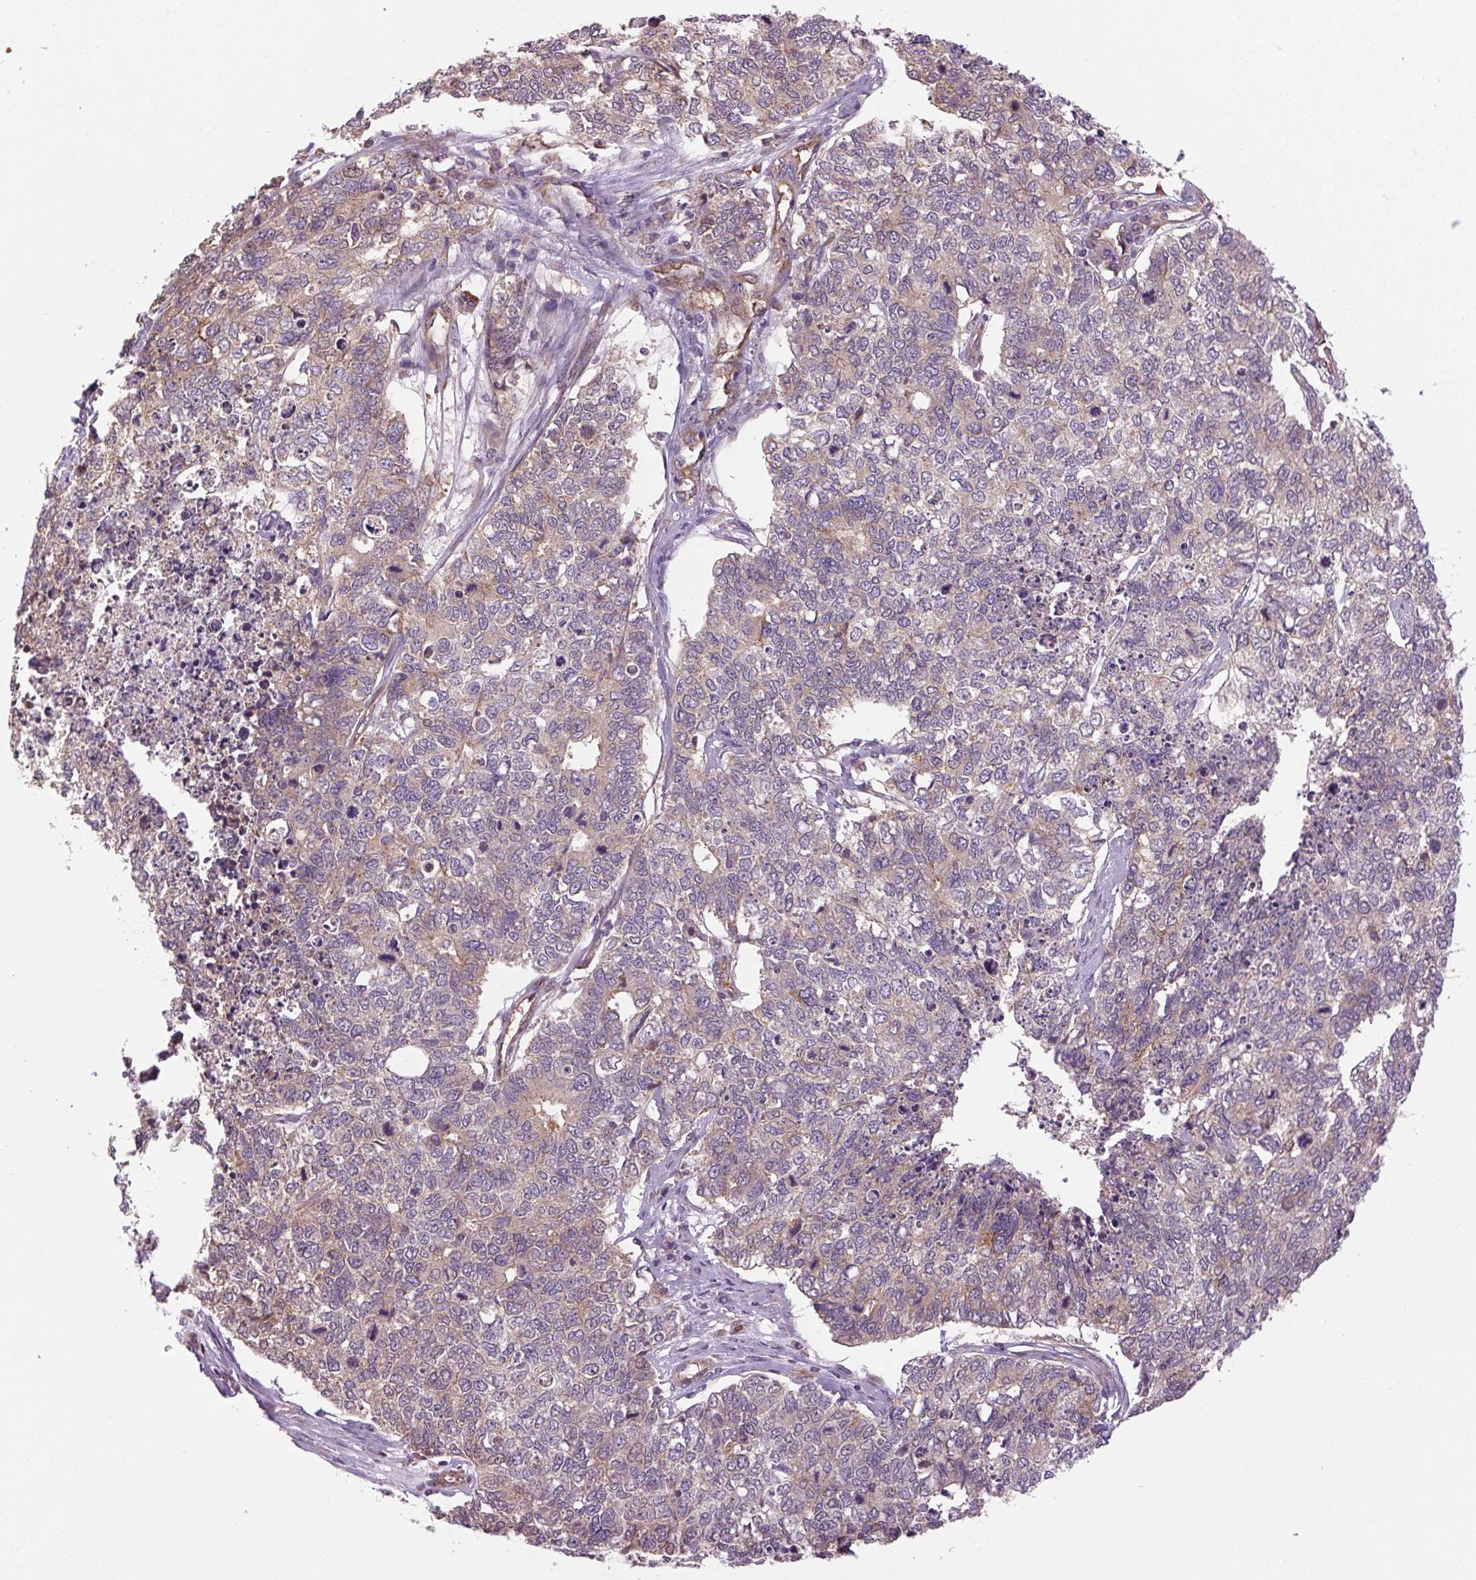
{"staining": {"intensity": "weak", "quantity": "<25%", "location": "cytoplasmic/membranous"}, "tissue": "cervical cancer", "cell_type": "Tumor cells", "image_type": "cancer", "snomed": [{"axis": "morphology", "description": "Squamous cell carcinoma, NOS"}, {"axis": "topography", "description": "Cervix"}], "caption": "Tumor cells show no significant staining in squamous cell carcinoma (cervical).", "gene": "SEPTIN10", "patient": {"sex": "female", "age": 63}}